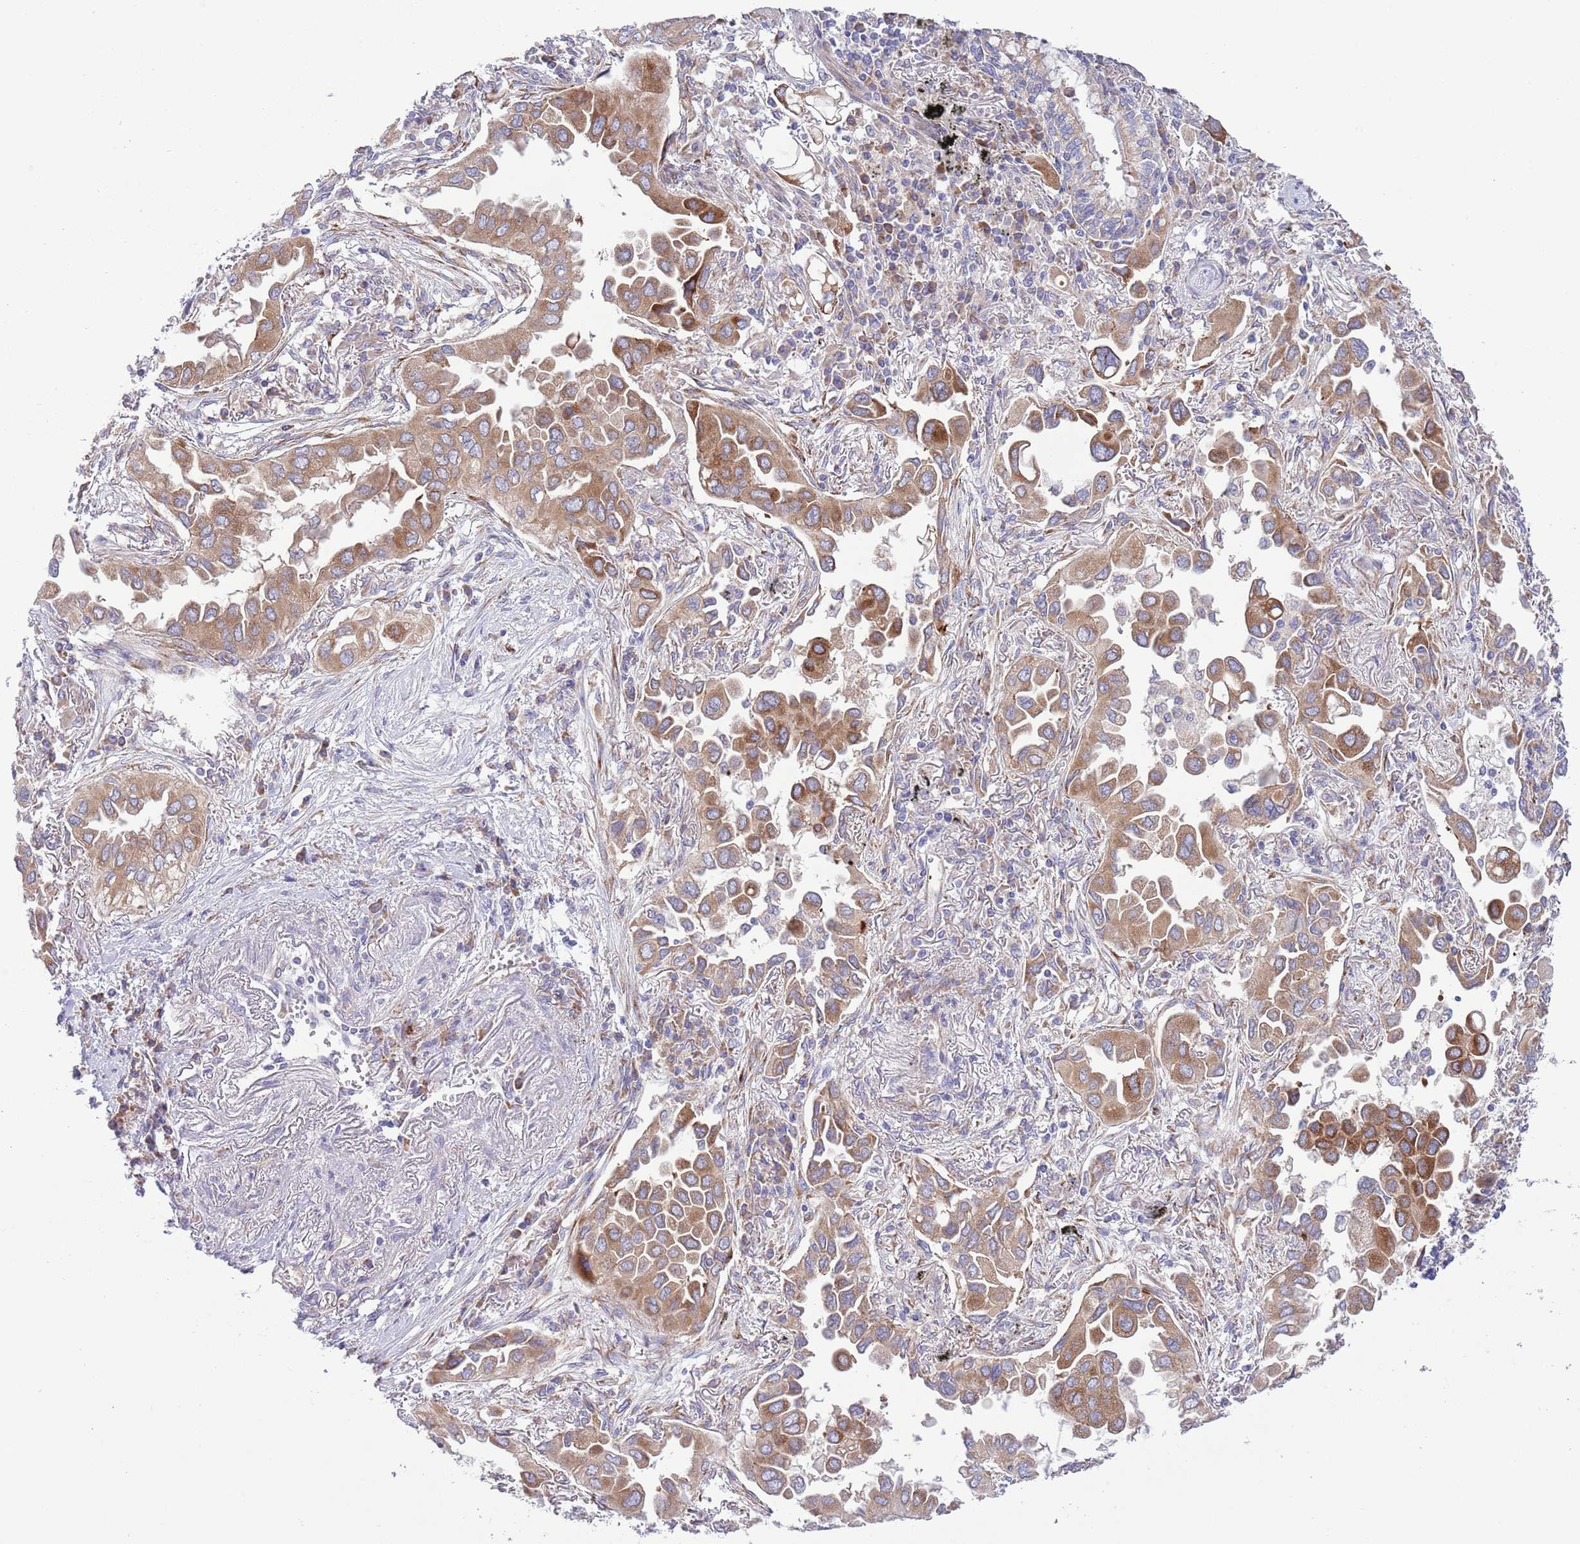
{"staining": {"intensity": "moderate", "quantity": ">75%", "location": "cytoplasmic/membranous"}, "tissue": "lung cancer", "cell_type": "Tumor cells", "image_type": "cancer", "snomed": [{"axis": "morphology", "description": "Adenocarcinoma, NOS"}, {"axis": "topography", "description": "Lung"}], "caption": "A medium amount of moderate cytoplasmic/membranous staining is seen in approximately >75% of tumor cells in lung cancer (adenocarcinoma) tissue. The staining was performed using DAB (3,3'-diaminobenzidine) to visualize the protein expression in brown, while the nuclei were stained in blue with hematoxylin (Magnification: 20x).", "gene": "TOMM5", "patient": {"sex": "female", "age": 76}}